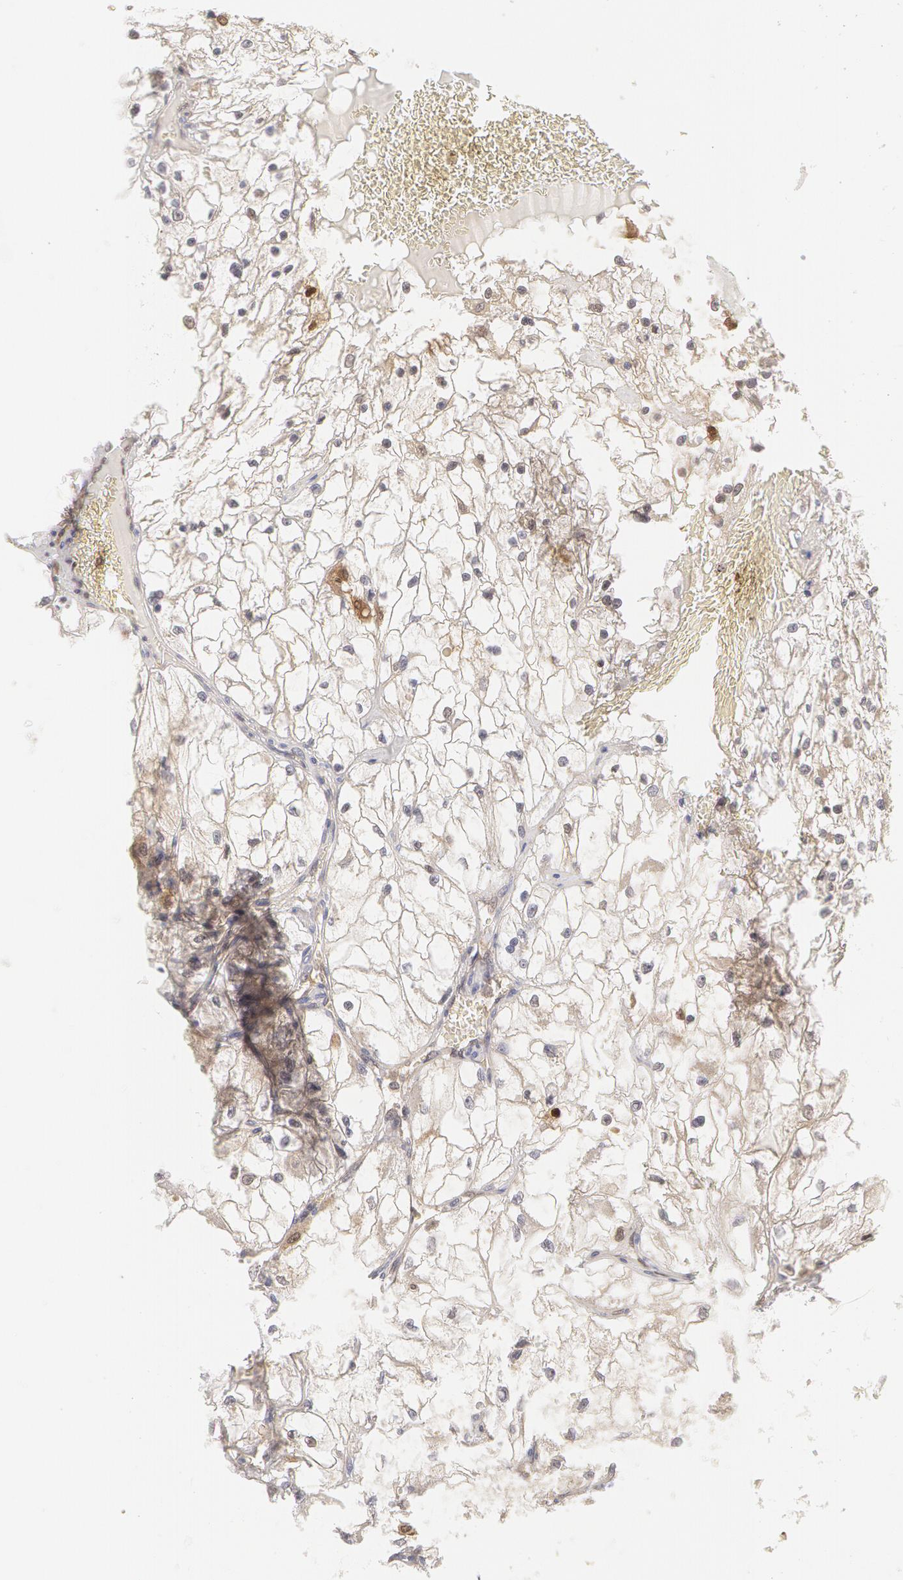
{"staining": {"intensity": "negative", "quantity": "none", "location": "none"}, "tissue": "renal cancer", "cell_type": "Tumor cells", "image_type": "cancer", "snomed": [{"axis": "morphology", "description": "Adenocarcinoma, NOS"}, {"axis": "topography", "description": "Kidney"}], "caption": "A histopathology image of human renal cancer is negative for staining in tumor cells.", "gene": "TXNRD1", "patient": {"sex": "male", "age": 61}}